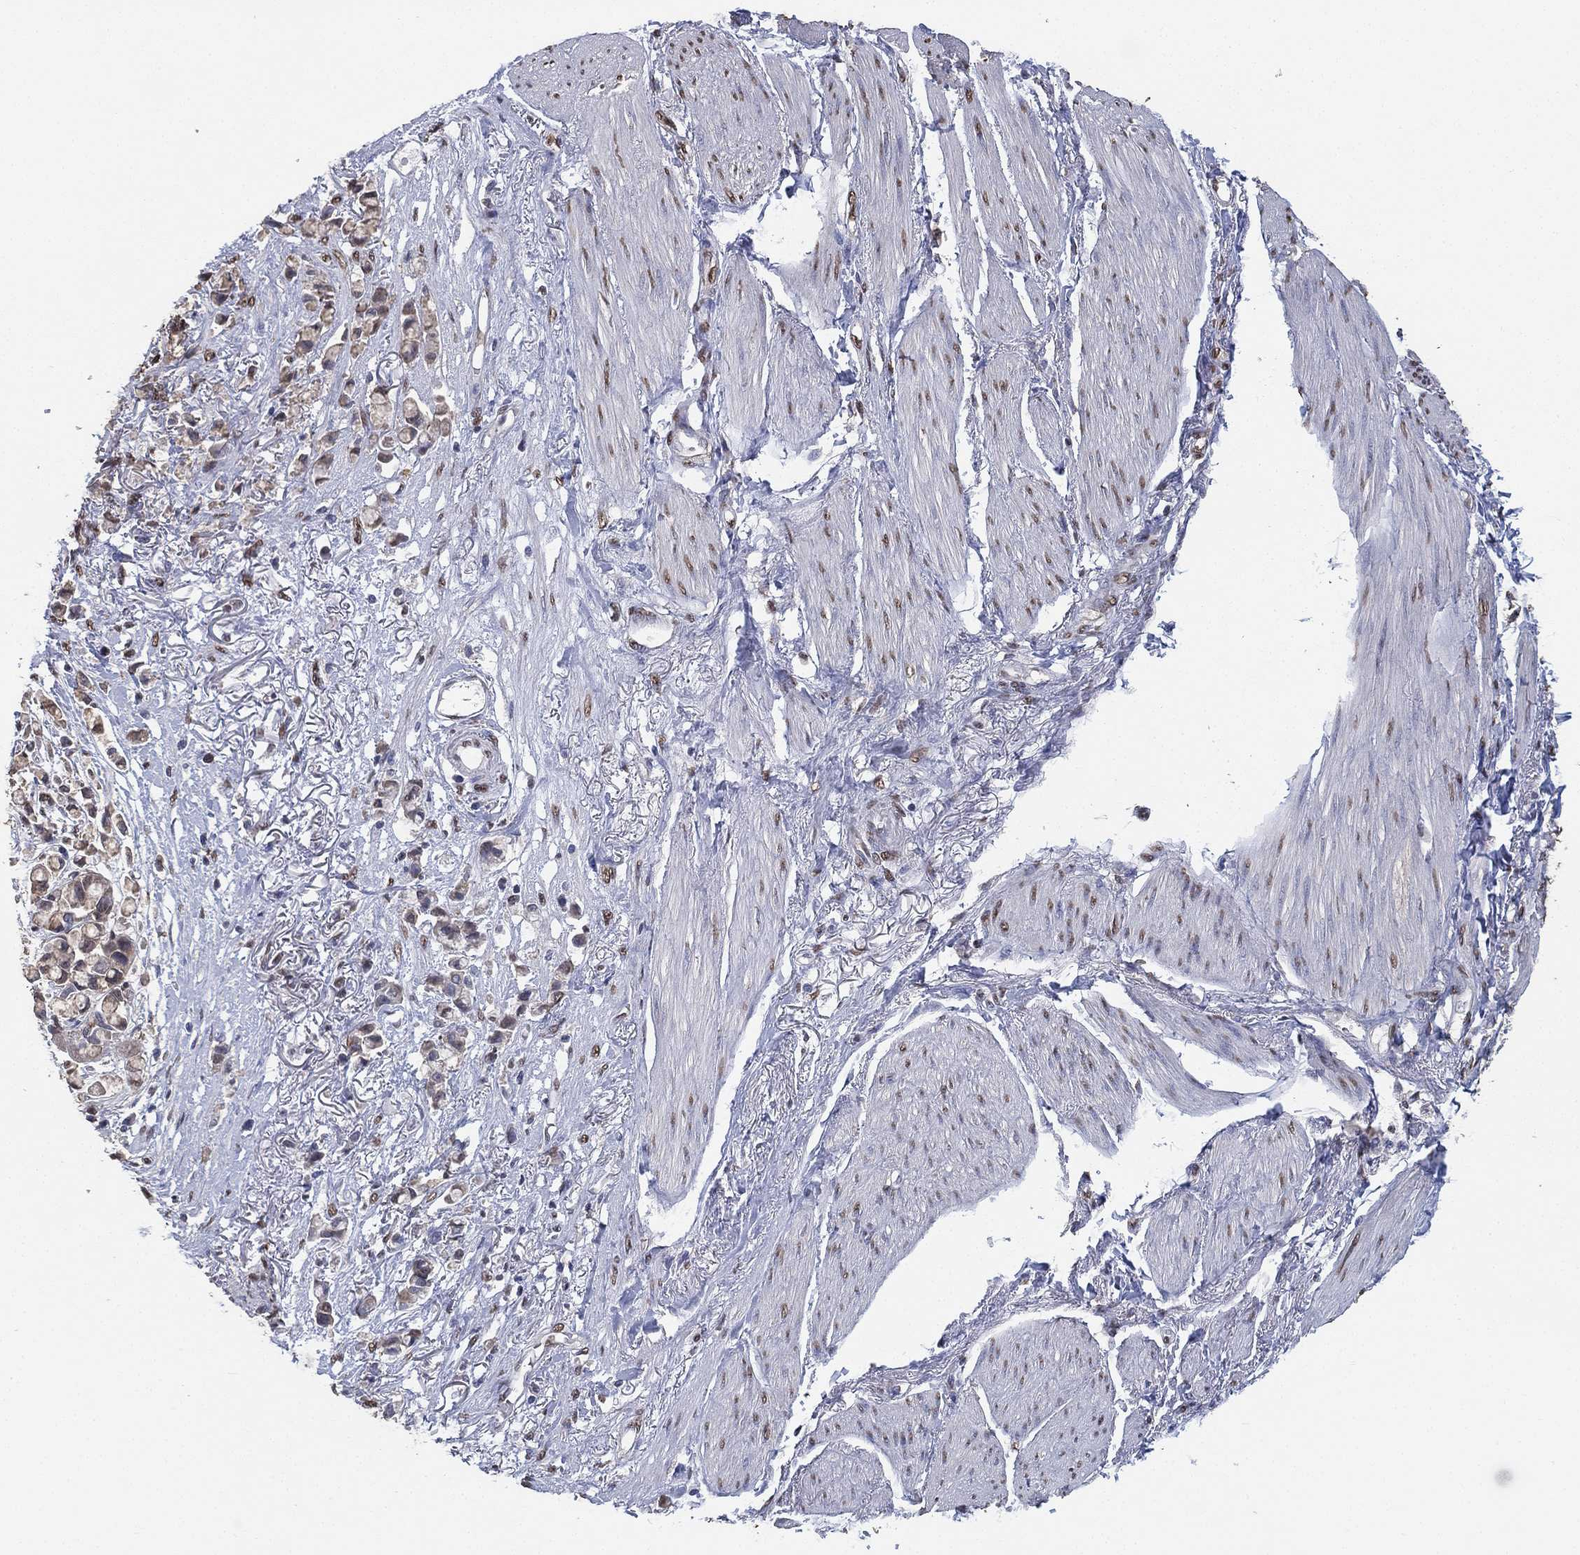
{"staining": {"intensity": "weak", "quantity": "25%-75%", "location": "cytoplasmic/membranous"}, "tissue": "stomach cancer", "cell_type": "Tumor cells", "image_type": "cancer", "snomed": [{"axis": "morphology", "description": "Adenocarcinoma, NOS"}, {"axis": "topography", "description": "Stomach"}], "caption": "A high-resolution histopathology image shows immunohistochemistry (IHC) staining of stomach adenocarcinoma, which displays weak cytoplasmic/membranous expression in approximately 25%-75% of tumor cells.", "gene": "ALDH7A1", "patient": {"sex": "female", "age": 81}}